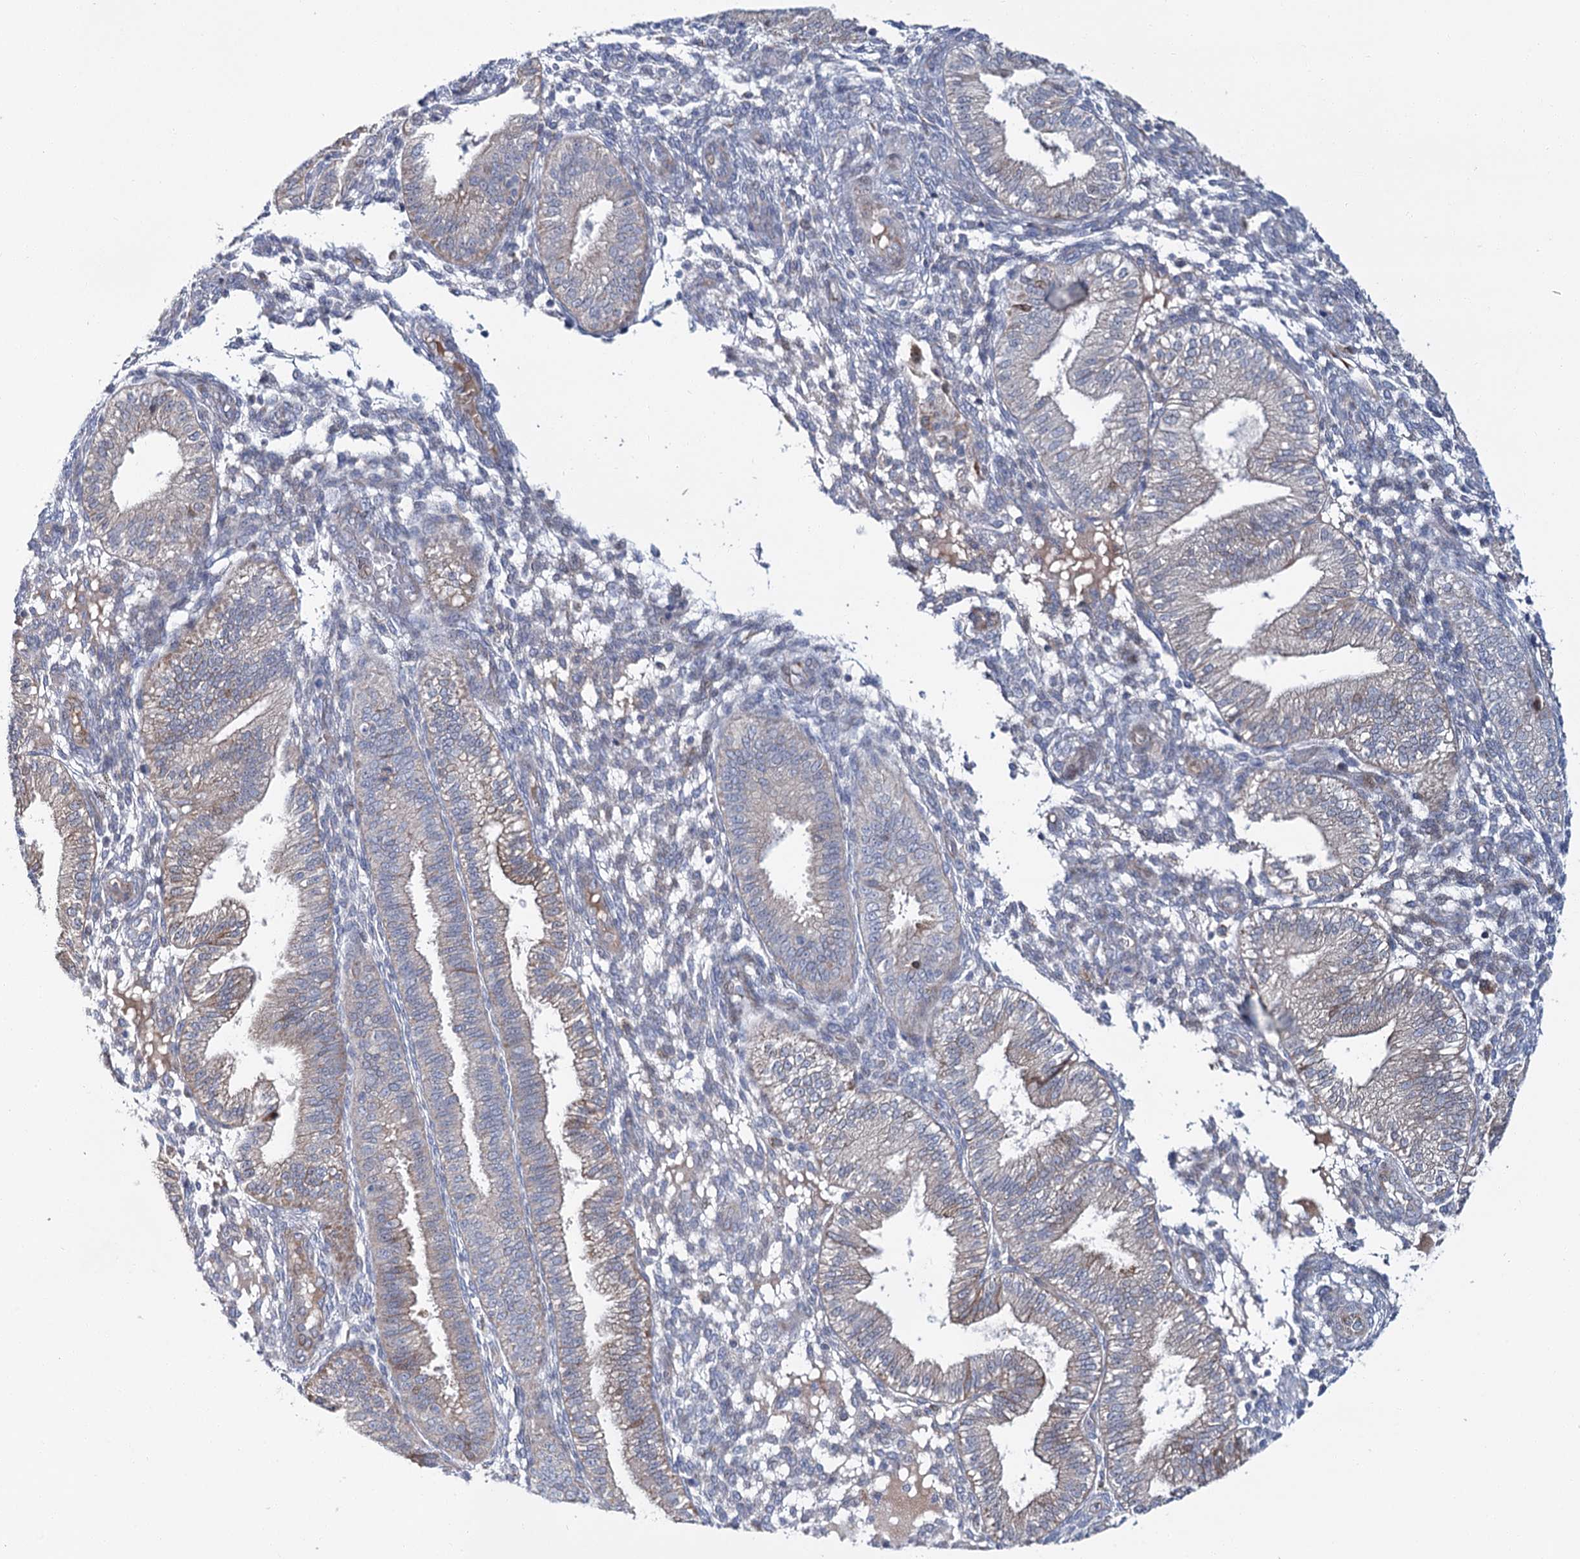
{"staining": {"intensity": "negative", "quantity": "none", "location": "none"}, "tissue": "endometrium", "cell_type": "Cells in endometrial stroma", "image_type": "normal", "snomed": [{"axis": "morphology", "description": "Normal tissue, NOS"}, {"axis": "topography", "description": "Endometrium"}], "caption": "This is a photomicrograph of immunohistochemistry (IHC) staining of unremarkable endometrium, which shows no positivity in cells in endometrial stroma.", "gene": "CPLANE1", "patient": {"sex": "female", "age": 39}}